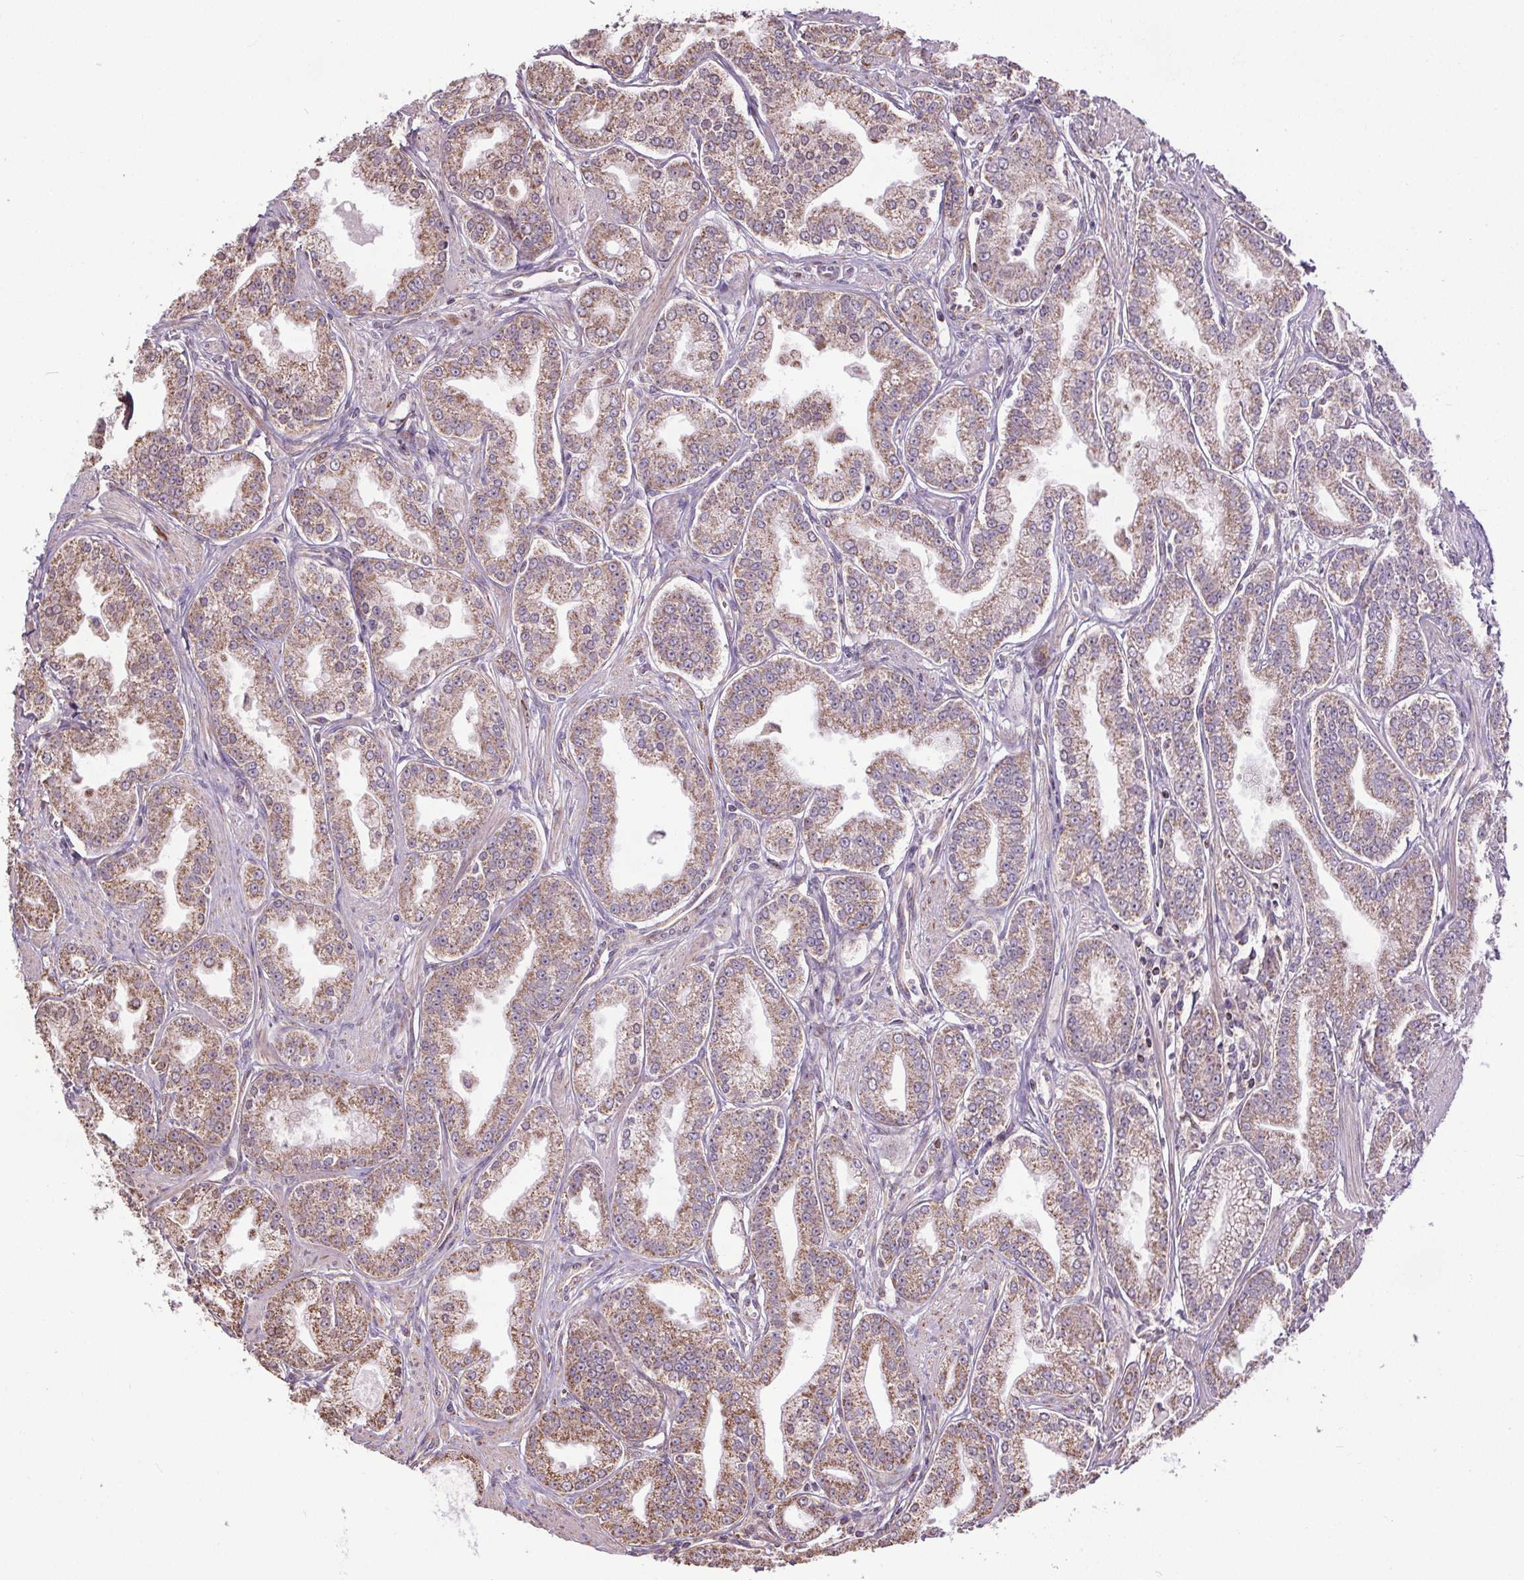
{"staining": {"intensity": "weak", "quantity": ">75%", "location": "cytoplasmic/membranous"}, "tissue": "prostate cancer", "cell_type": "Tumor cells", "image_type": "cancer", "snomed": [{"axis": "morphology", "description": "Adenocarcinoma, NOS"}, {"axis": "topography", "description": "Prostate"}], "caption": "There is low levels of weak cytoplasmic/membranous staining in tumor cells of adenocarcinoma (prostate), as demonstrated by immunohistochemical staining (brown color).", "gene": "ZNF548", "patient": {"sex": "male", "age": 71}}